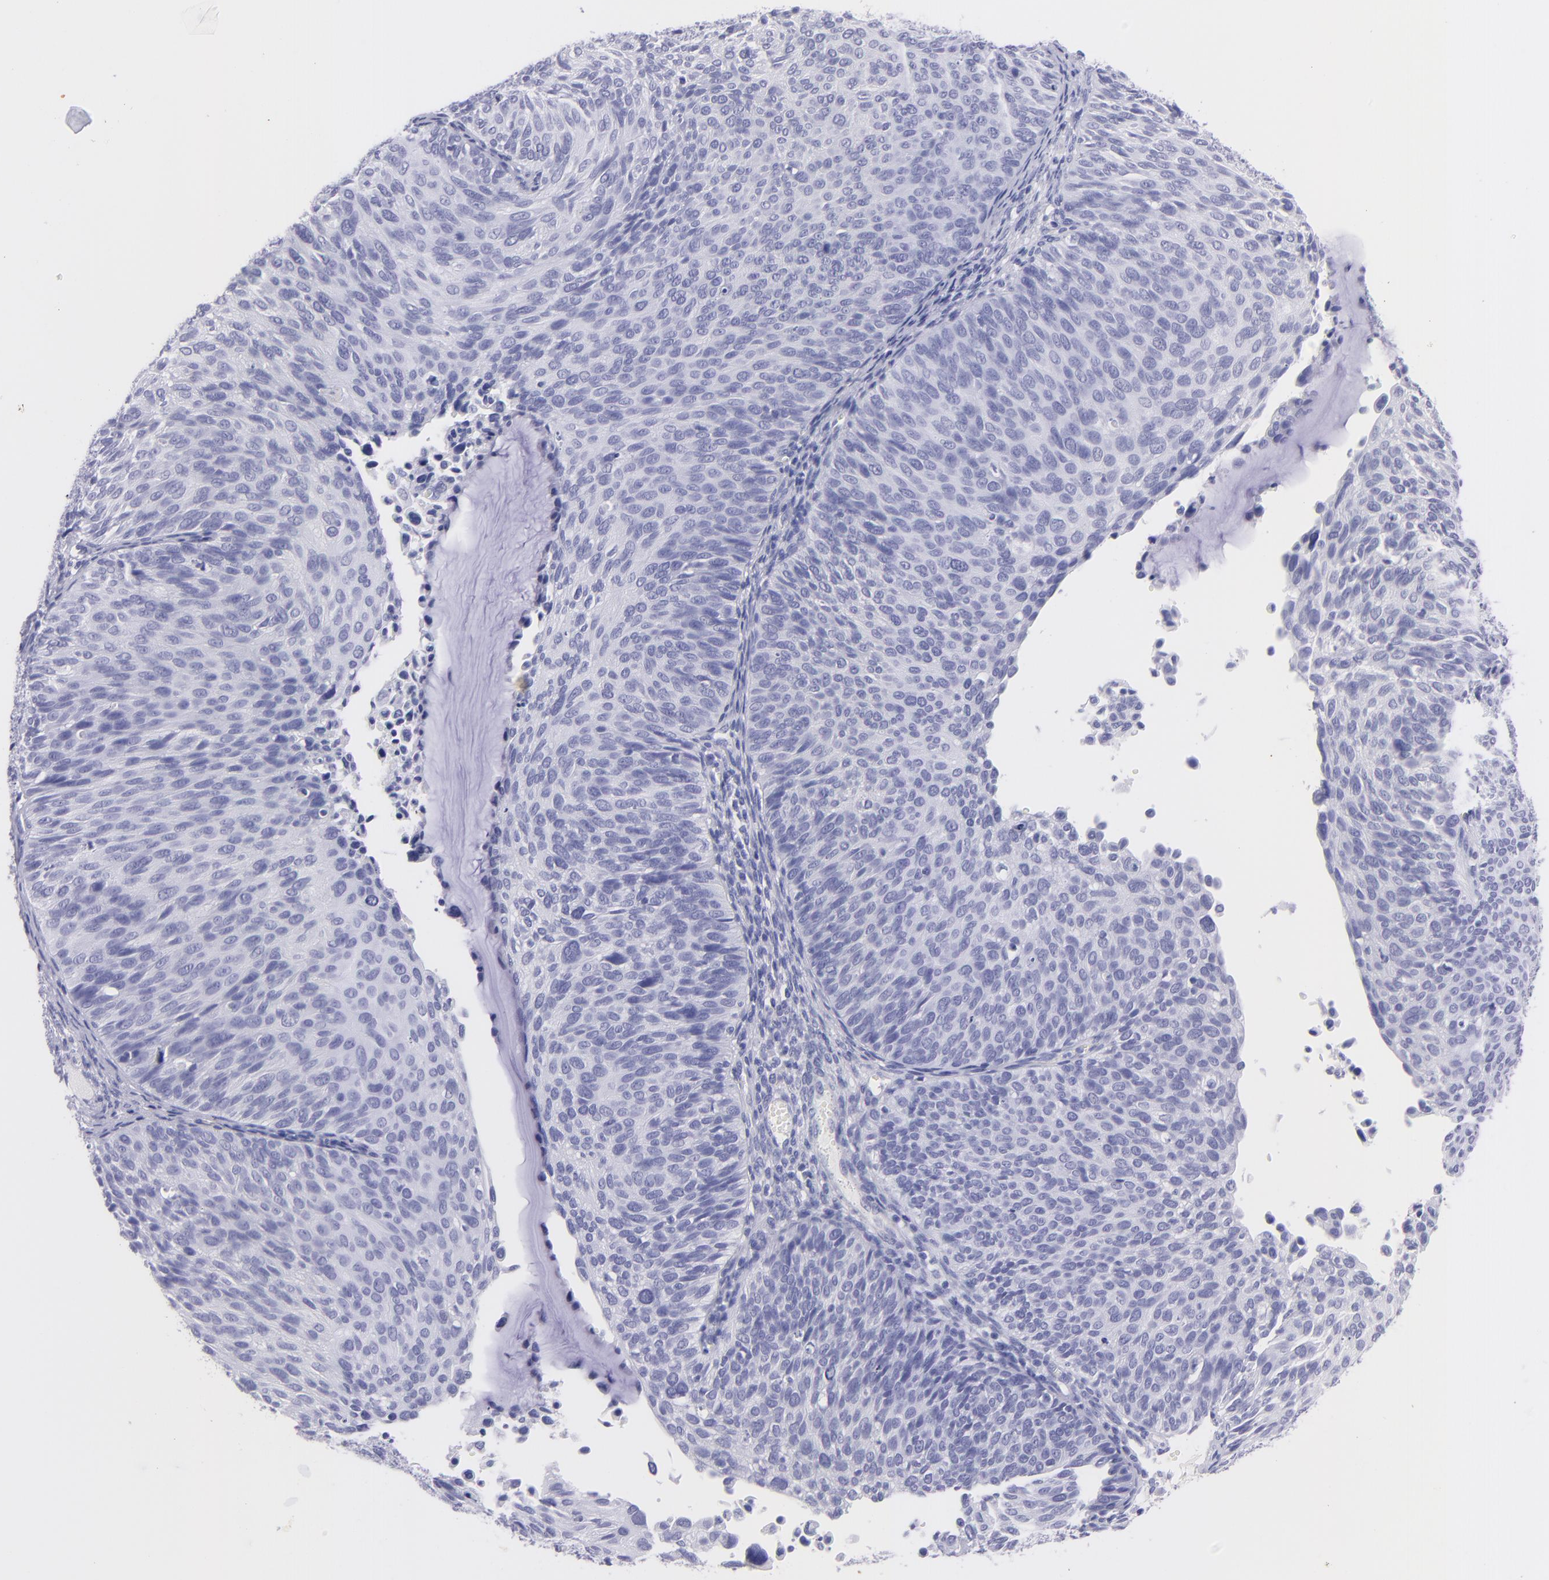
{"staining": {"intensity": "negative", "quantity": "none", "location": "none"}, "tissue": "cervical cancer", "cell_type": "Tumor cells", "image_type": "cancer", "snomed": [{"axis": "morphology", "description": "Squamous cell carcinoma, NOS"}, {"axis": "topography", "description": "Cervix"}], "caption": "High magnification brightfield microscopy of cervical cancer (squamous cell carcinoma) stained with DAB (brown) and counterstained with hematoxylin (blue): tumor cells show no significant expression.", "gene": "CNP", "patient": {"sex": "female", "age": 36}}